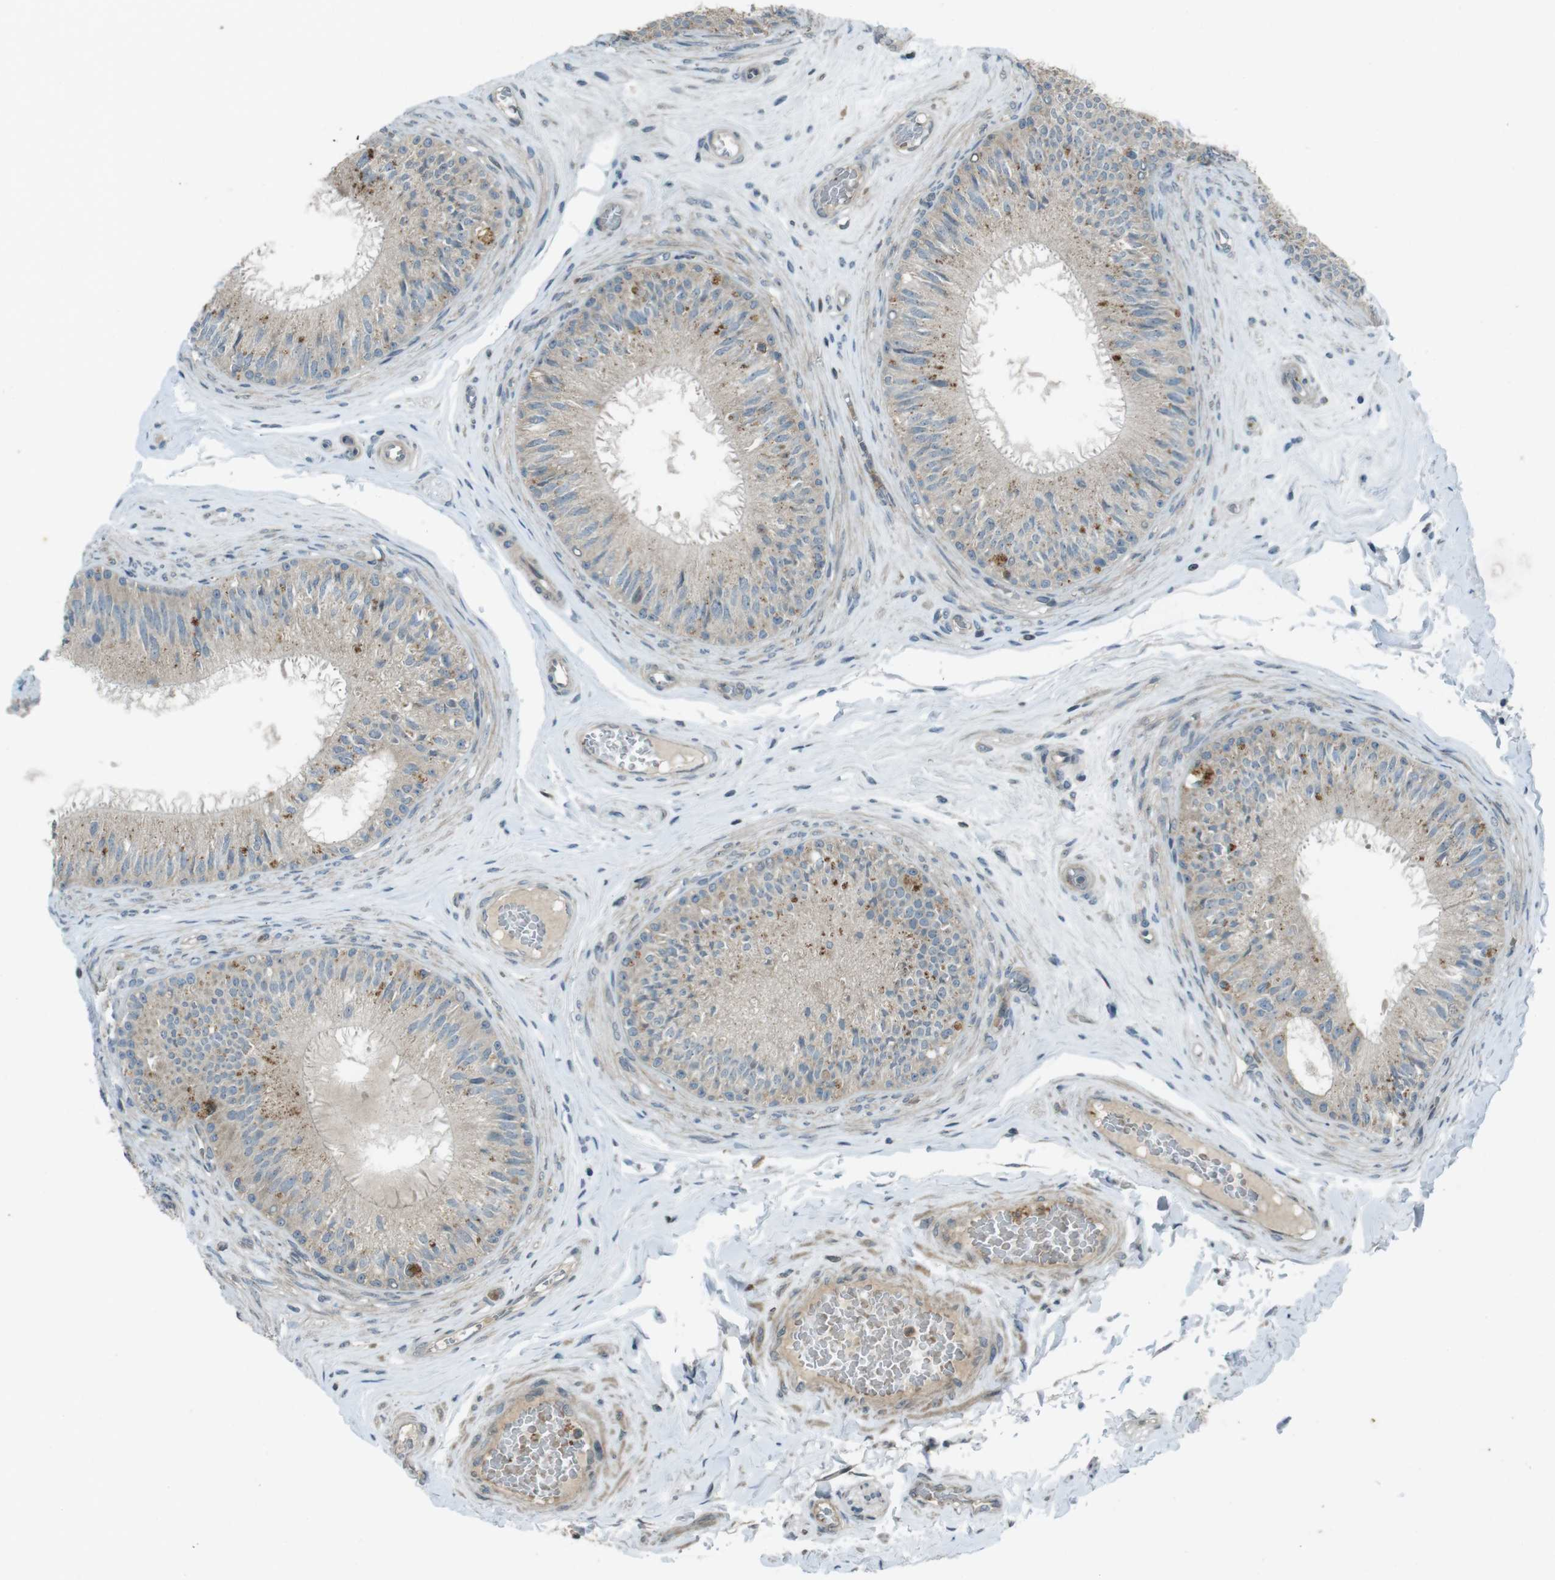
{"staining": {"intensity": "moderate", "quantity": "<25%", "location": "cytoplasmic/membranous"}, "tissue": "epididymis", "cell_type": "Glandular cells", "image_type": "normal", "snomed": [{"axis": "morphology", "description": "Normal tissue, NOS"}, {"axis": "topography", "description": "Testis"}, {"axis": "topography", "description": "Epididymis"}], "caption": "A brown stain labels moderate cytoplasmic/membranous staining of a protein in glandular cells of benign human epididymis. The protein of interest is stained brown, and the nuclei are stained in blue (DAB (3,3'-diaminobenzidine) IHC with brightfield microscopy, high magnification).", "gene": "ZYX", "patient": {"sex": "male", "age": 36}}